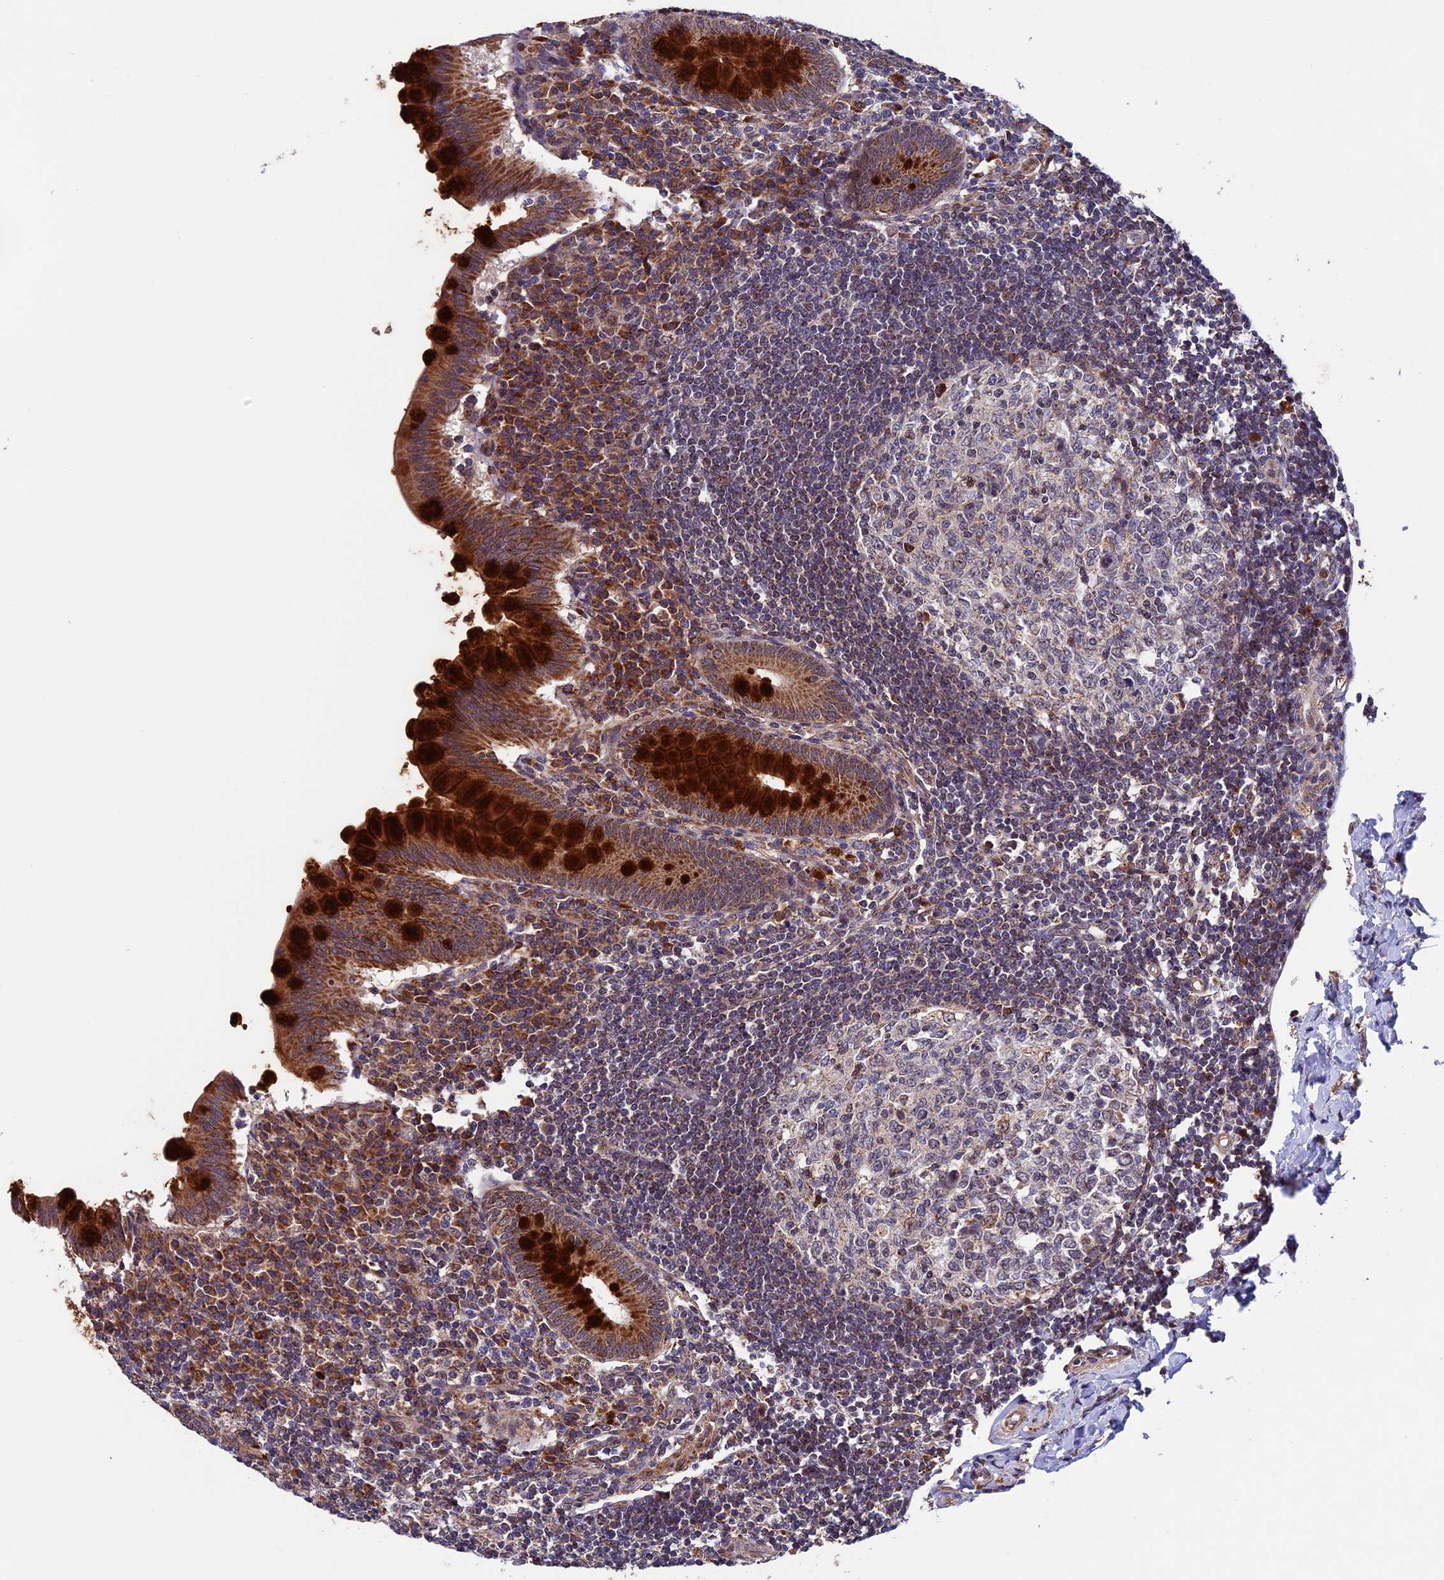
{"staining": {"intensity": "strong", "quantity": ">75%", "location": "cytoplasmic/membranous"}, "tissue": "appendix", "cell_type": "Glandular cells", "image_type": "normal", "snomed": [{"axis": "morphology", "description": "Normal tissue, NOS"}, {"axis": "topography", "description": "Appendix"}], "caption": "Strong cytoplasmic/membranous staining for a protein is appreciated in about >75% of glandular cells of unremarkable appendix using immunohistochemistry.", "gene": "RNF17", "patient": {"sex": "female", "age": 33}}